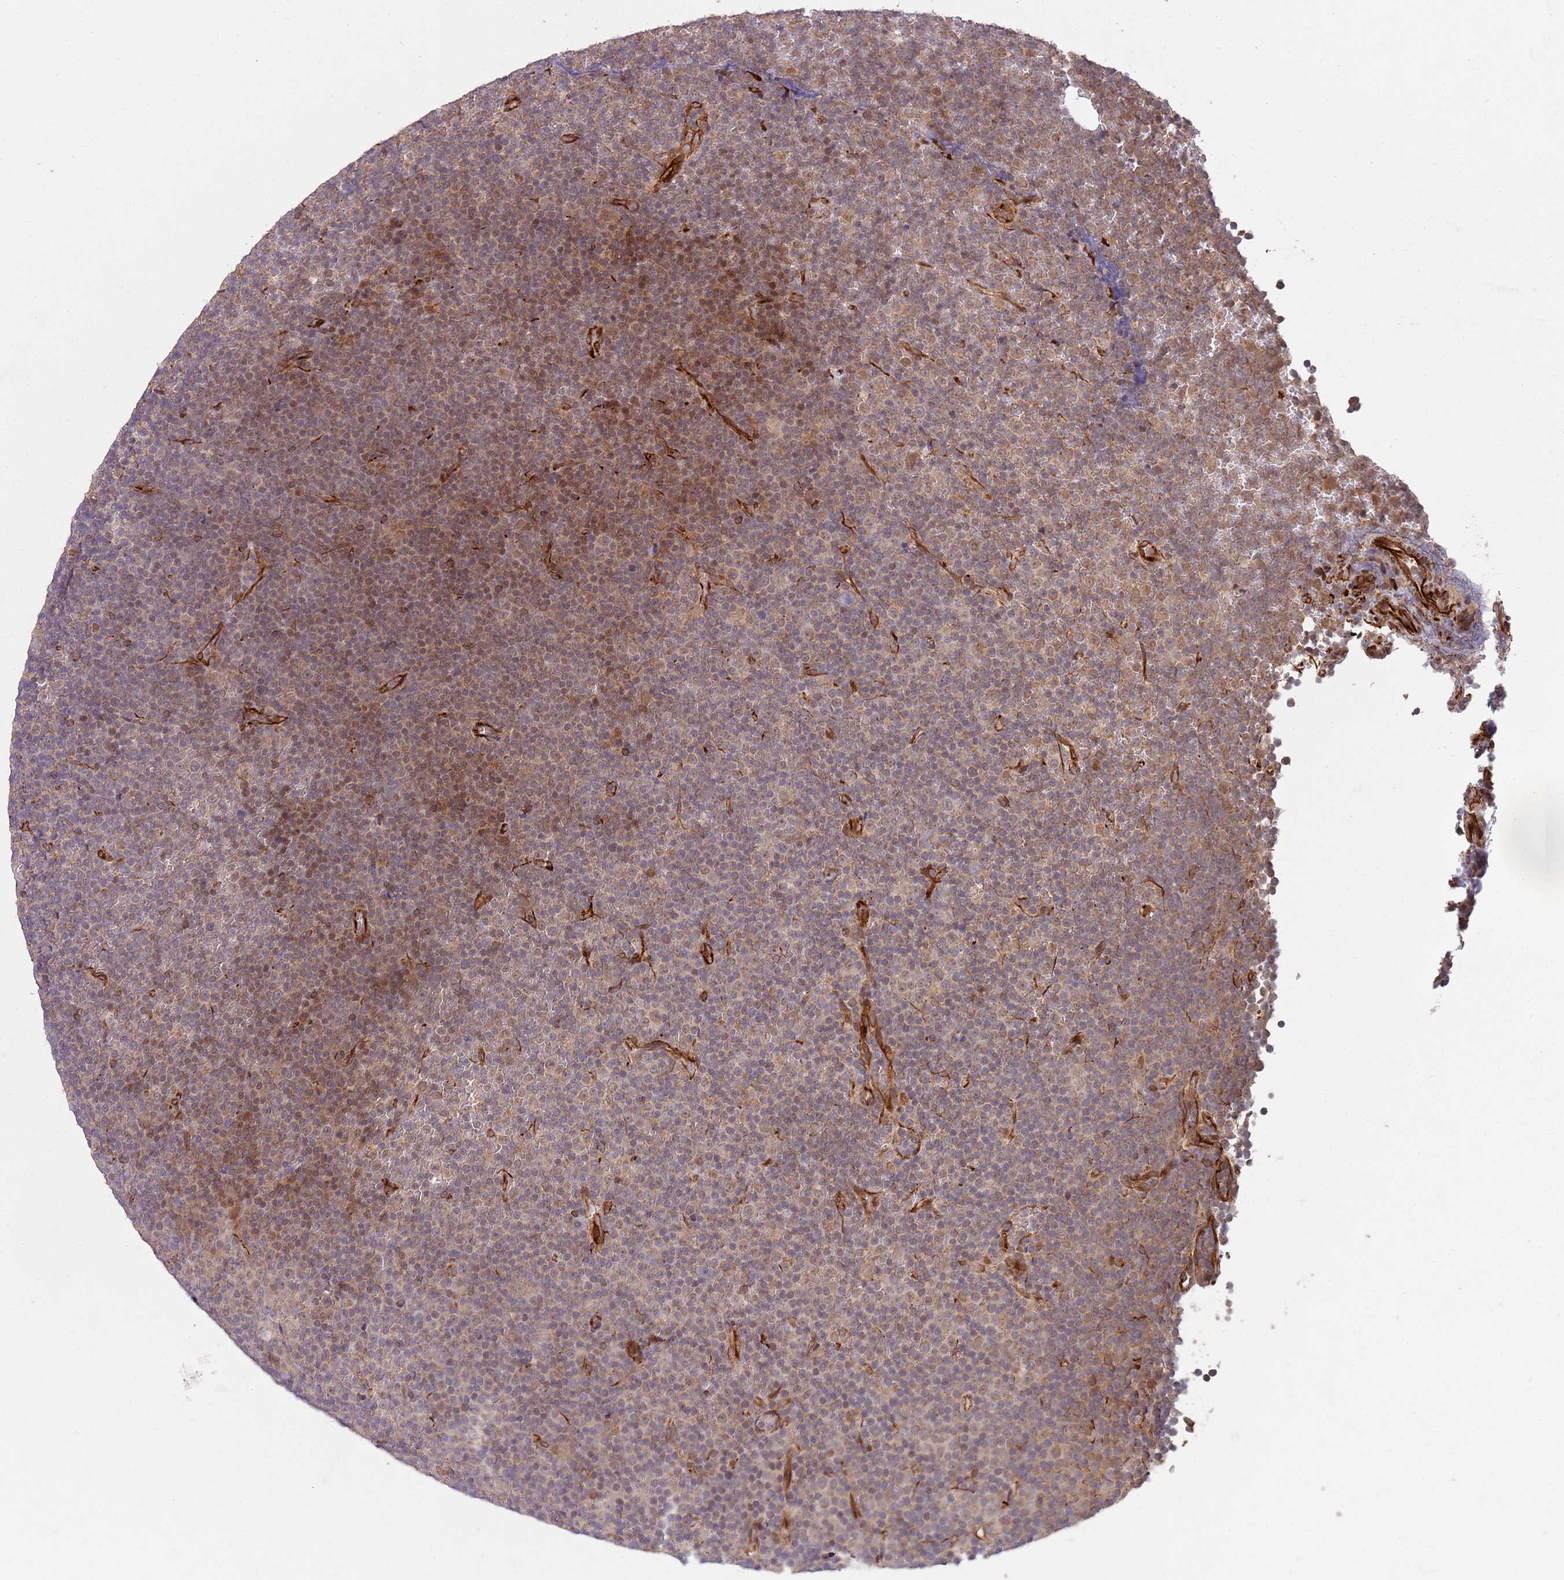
{"staining": {"intensity": "moderate", "quantity": "25%-75%", "location": "cytoplasmic/membranous,nuclear"}, "tissue": "lymphoma", "cell_type": "Tumor cells", "image_type": "cancer", "snomed": [{"axis": "morphology", "description": "Malignant lymphoma, non-Hodgkin's type, Low grade"}, {"axis": "topography", "description": "Lymph node"}], "caption": "Approximately 25%-75% of tumor cells in lymphoma demonstrate moderate cytoplasmic/membranous and nuclear protein positivity as visualized by brown immunohistochemical staining.", "gene": "CHD9", "patient": {"sex": "female", "age": 67}}